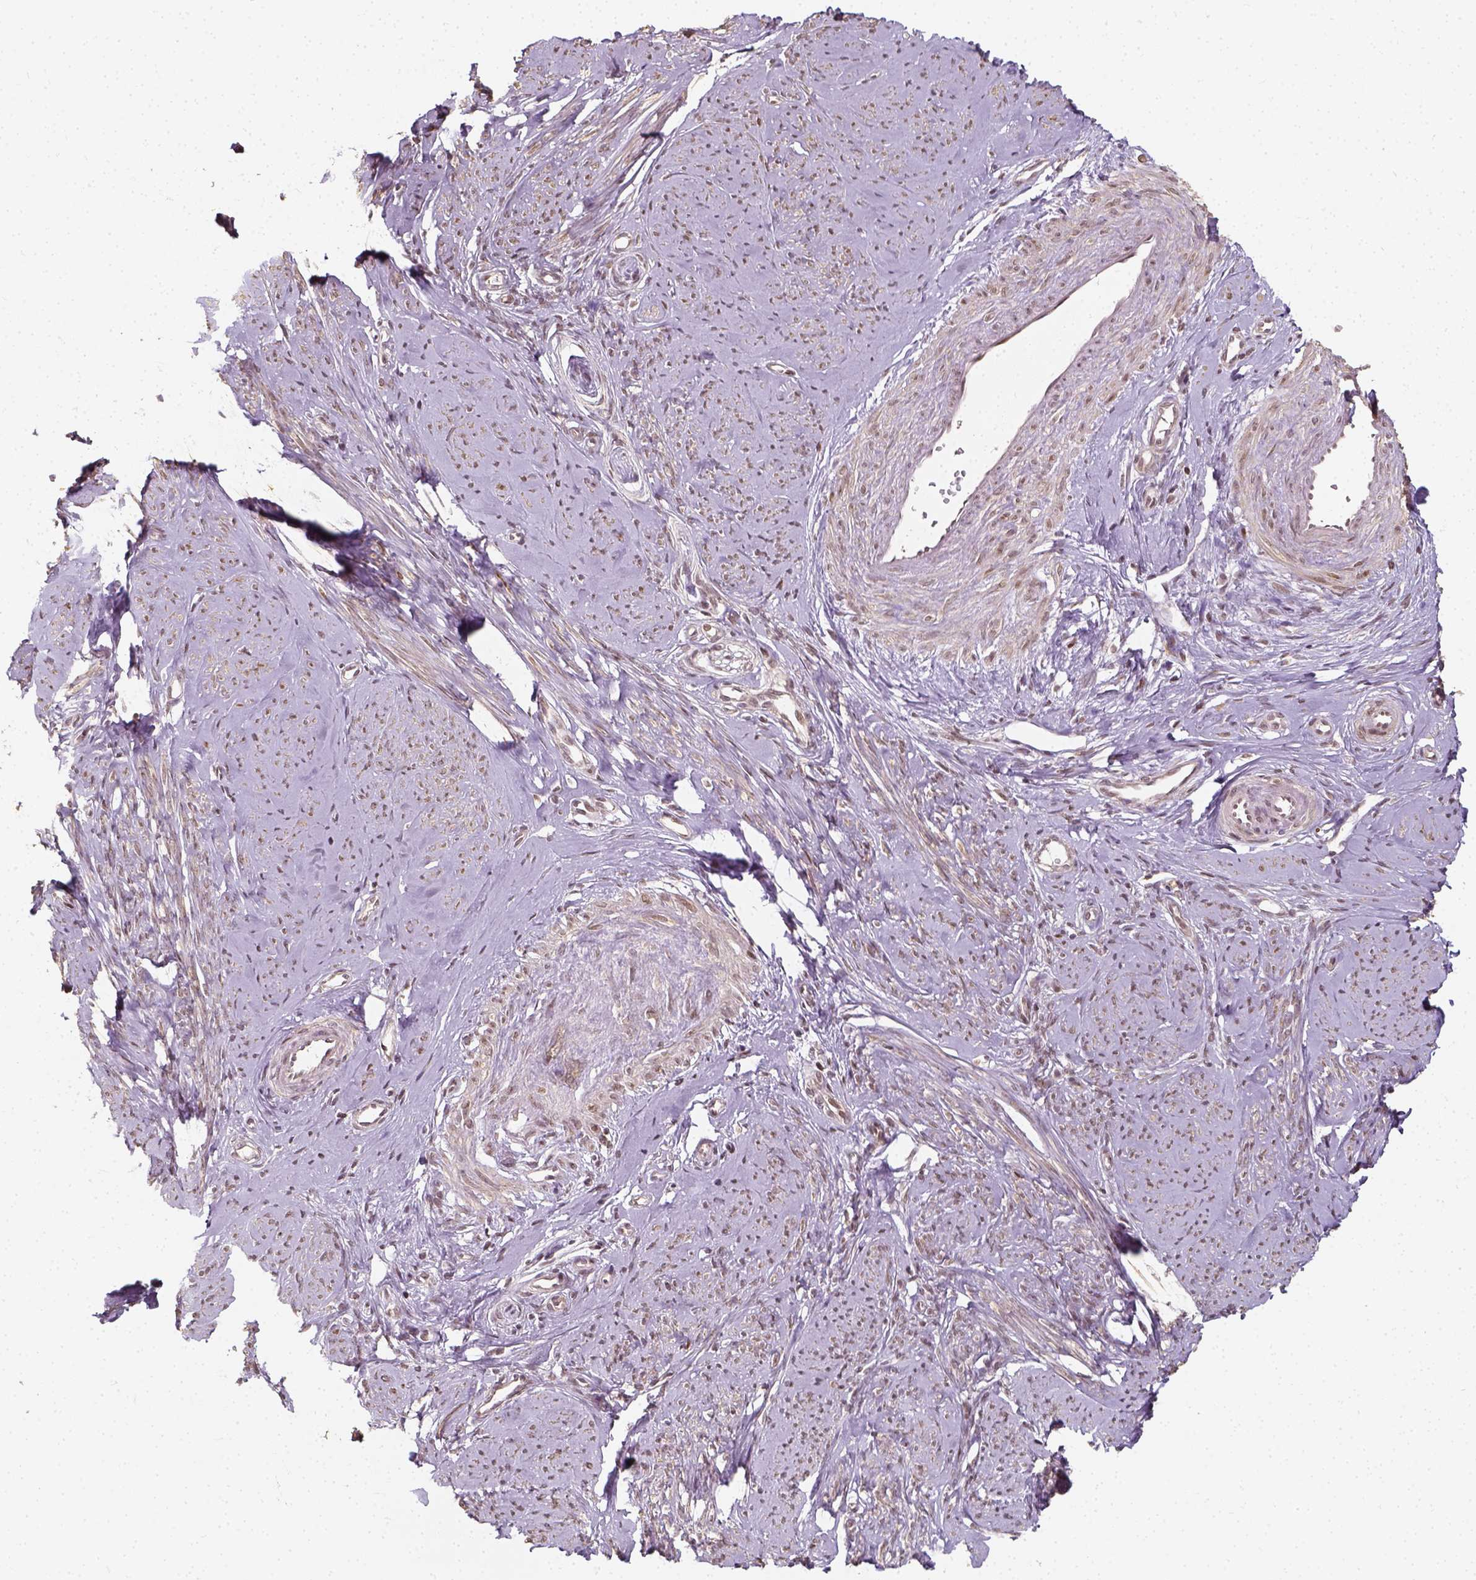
{"staining": {"intensity": "moderate", "quantity": ">75%", "location": "nuclear"}, "tissue": "smooth muscle", "cell_type": "Smooth muscle cells", "image_type": "normal", "snomed": [{"axis": "morphology", "description": "Normal tissue, NOS"}, {"axis": "topography", "description": "Smooth muscle"}], "caption": "Immunohistochemistry (IHC) staining of normal smooth muscle, which shows medium levels of moderate nuclear staining in approximately >75% of smooth muscle cells indicating moderate nuclear protein staining. The staining was performed using DAB (brown) for protein detection and nuclei were counterstained in hematoxylin (blue).", "gene": "ZMAT3", "patient": {"sex": "female", "age": 48}}